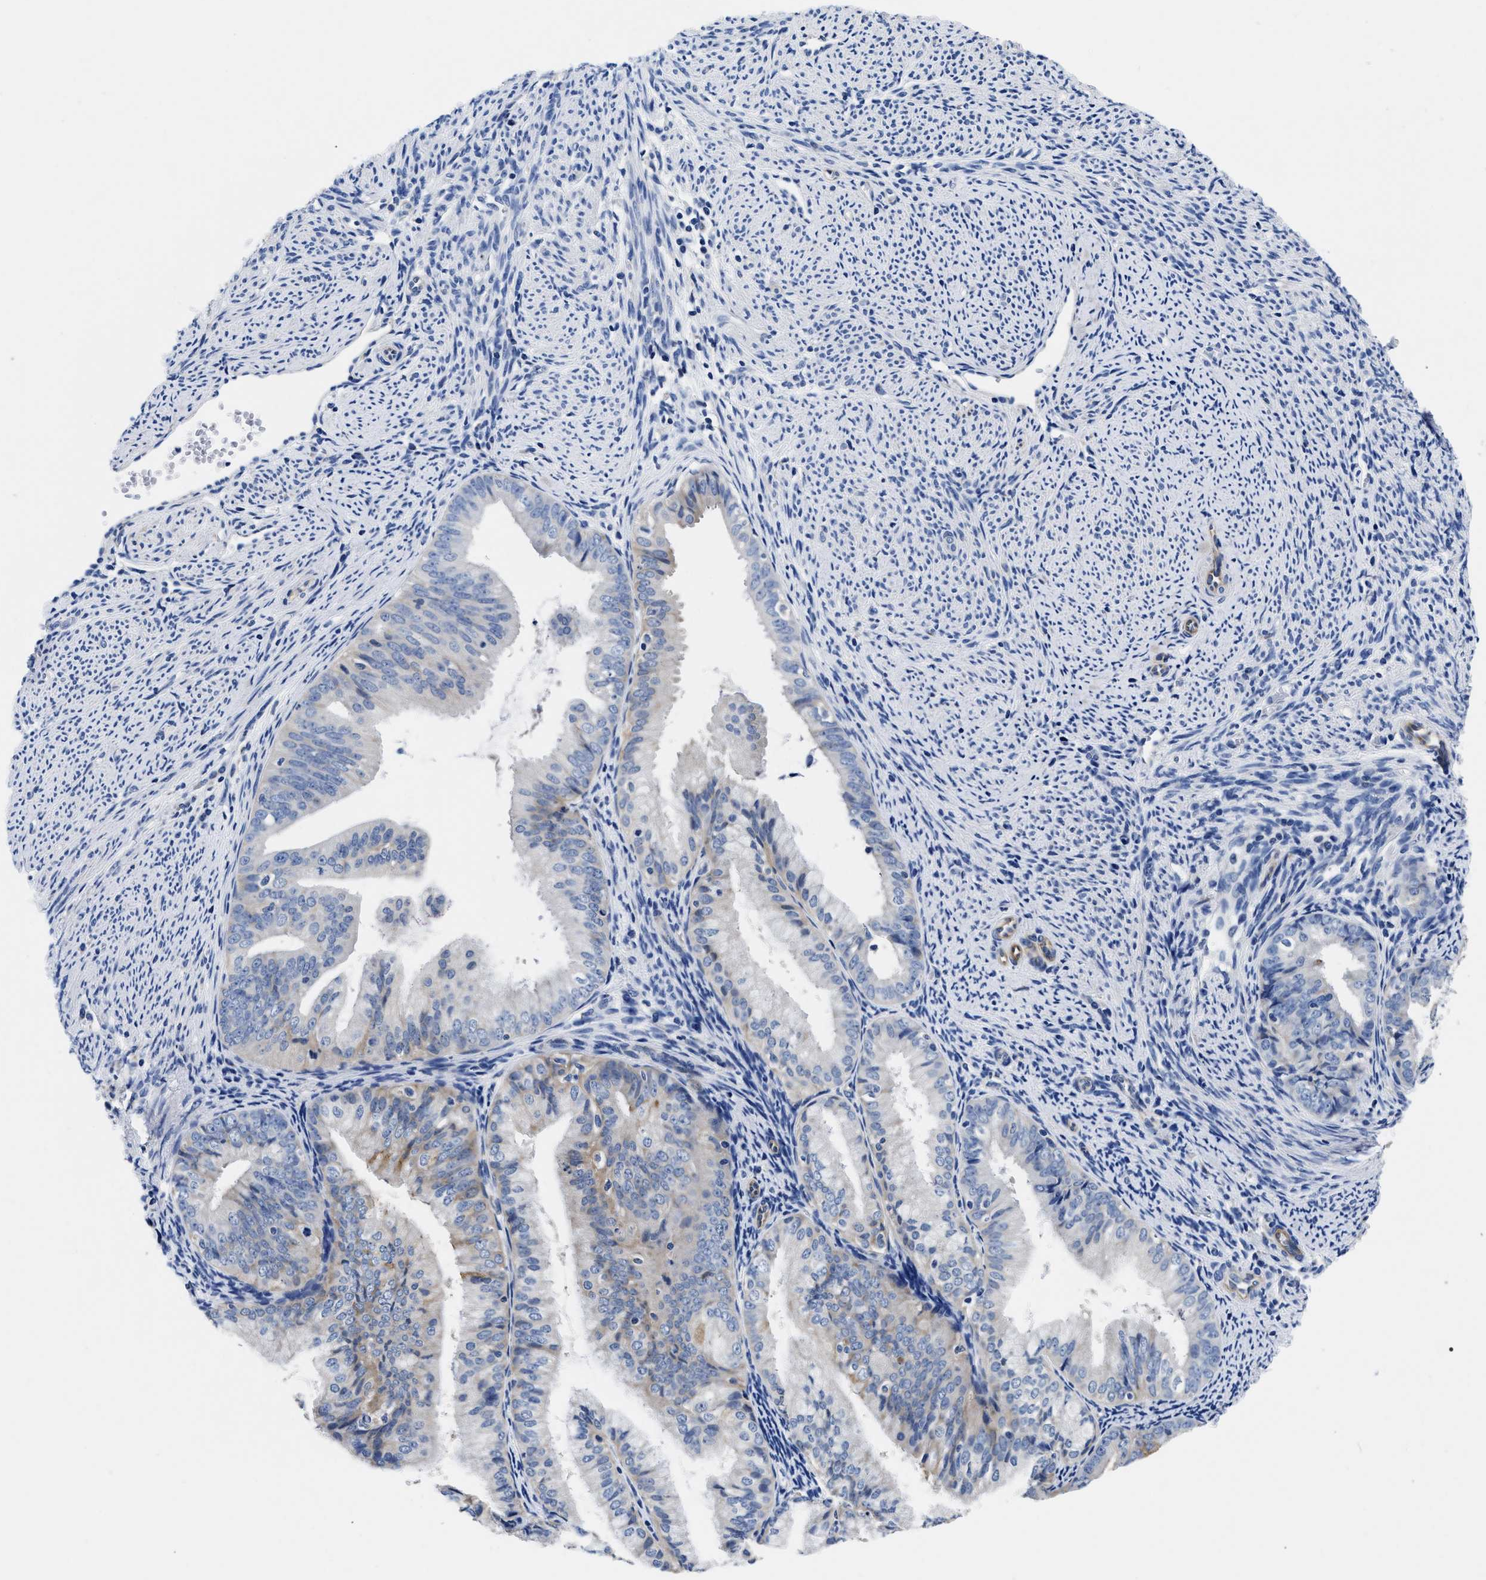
{"staining": {"intensity": "moderate", "quantity": "<25%", "location": "cytoplasmic/membranous"}, "tissue": "endometrial cancer", "cell_type": "Tumor cells", "image_type": "cancer", "snomed": [{"axis": "morphology", "description": "Adenocarcinoma, NOS"}, {"axis": "topography", "description": "Endometrium"}], "caption": "There is low levels of moderate cytoplasmic/membranous expression in tumor cells of endometrial cancer (adenocarcinoma), as demonstrated by immunohistochemical staining (brown color).", "gene": "SLC35F1", "patient": {"sex": "female", "age": 63}}